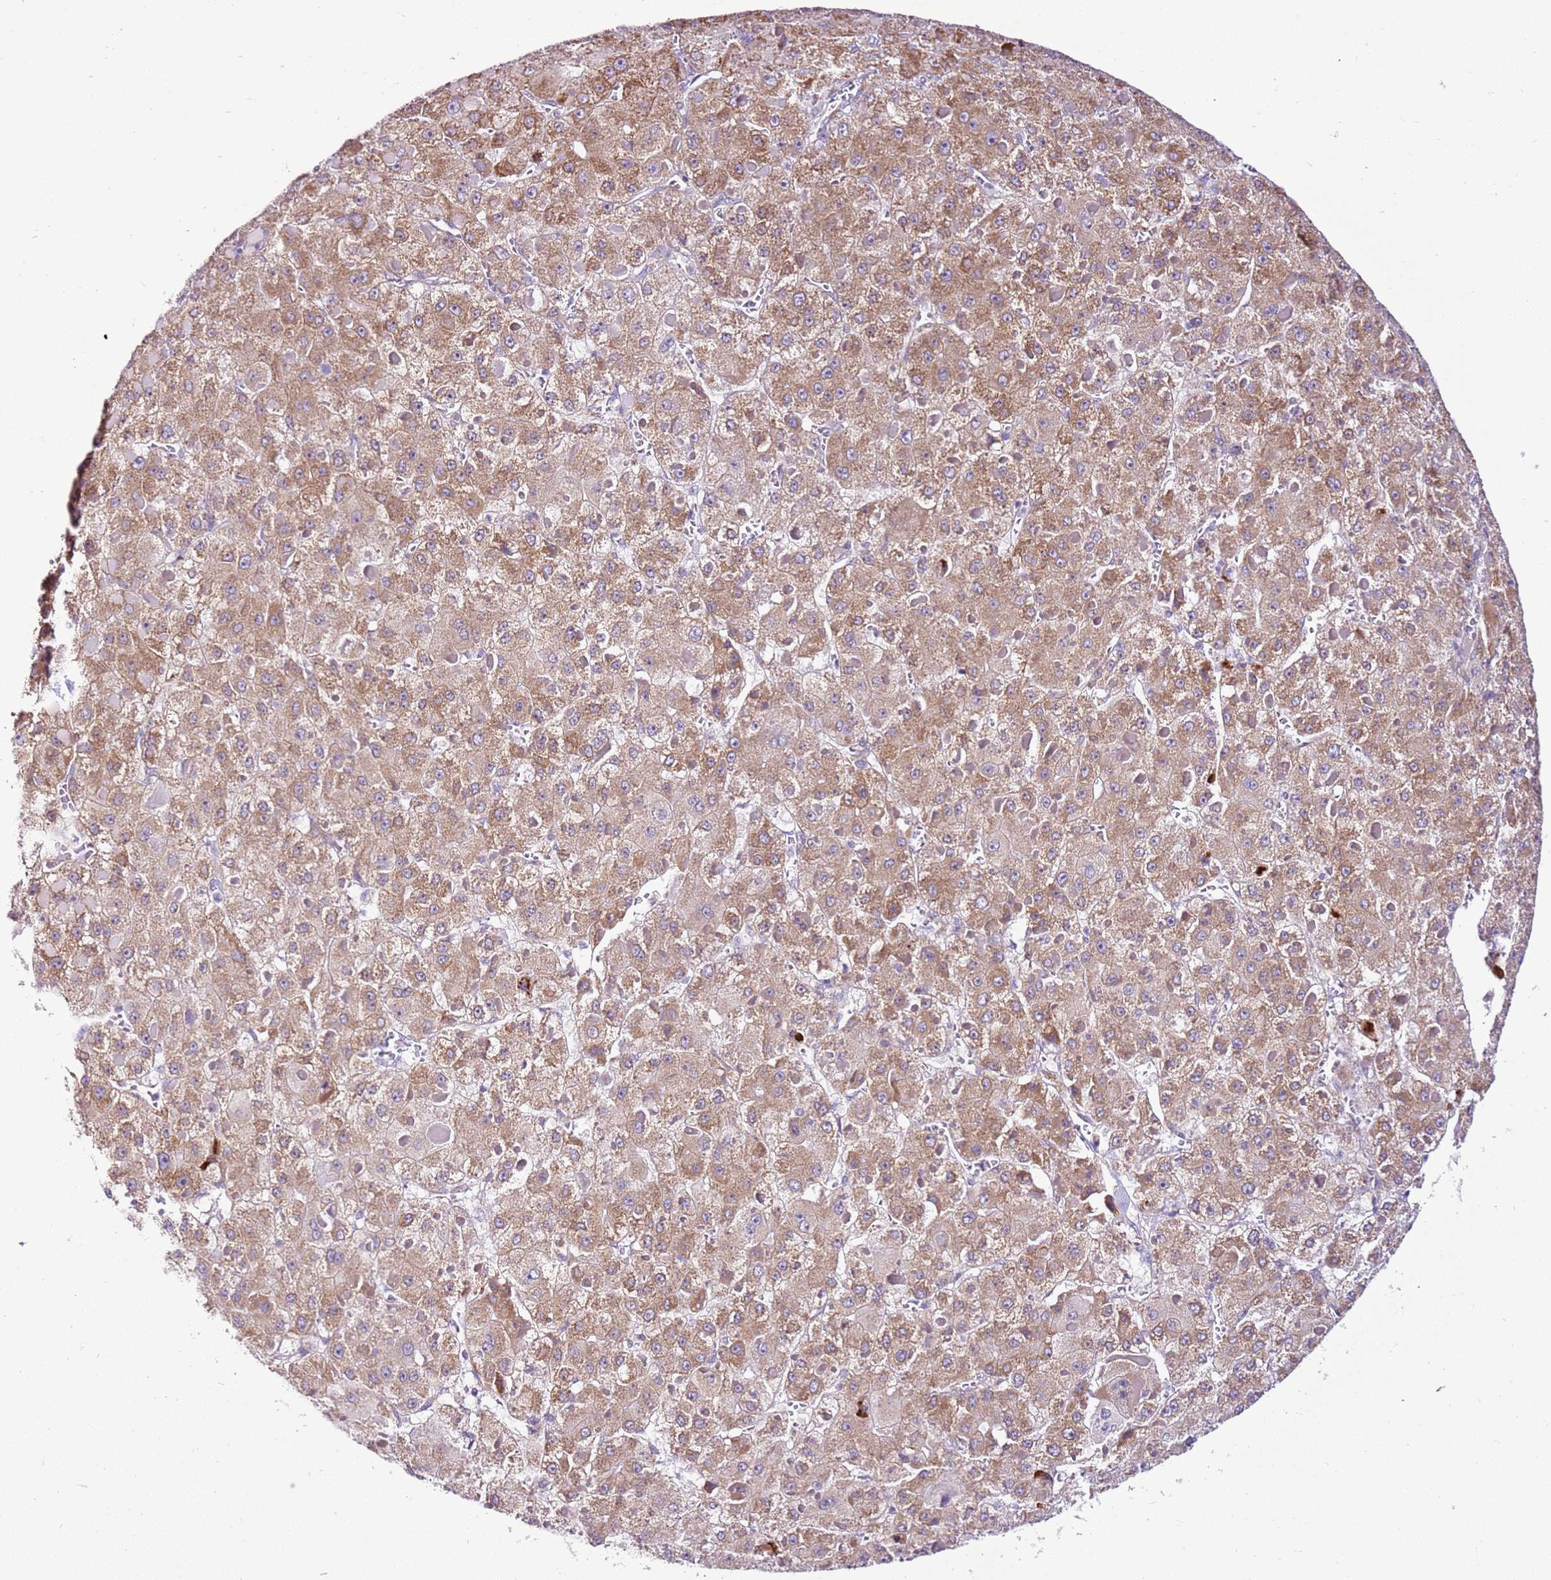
{"staining": {"intensity": "moderate", "quantity": ">75%", "location": "cytoplasmic/membranous"}, "tissue": "liver cancer", "cell_type": "Tumor cells", "image_type": "cancer", "snomed": [{"axis": "morphology", "description": "Carcinoma, Hepatocellular, NOS"}, {"axis": "topography", "description": "Liver"}], "caption": "A medium amount of moderate cytoplasmic/membranous positivity is identified in about >75% of tumor cells in liver cancer tissue.", "gene": "MRPL36", "patient": {"sex": "female", "age": 73}}